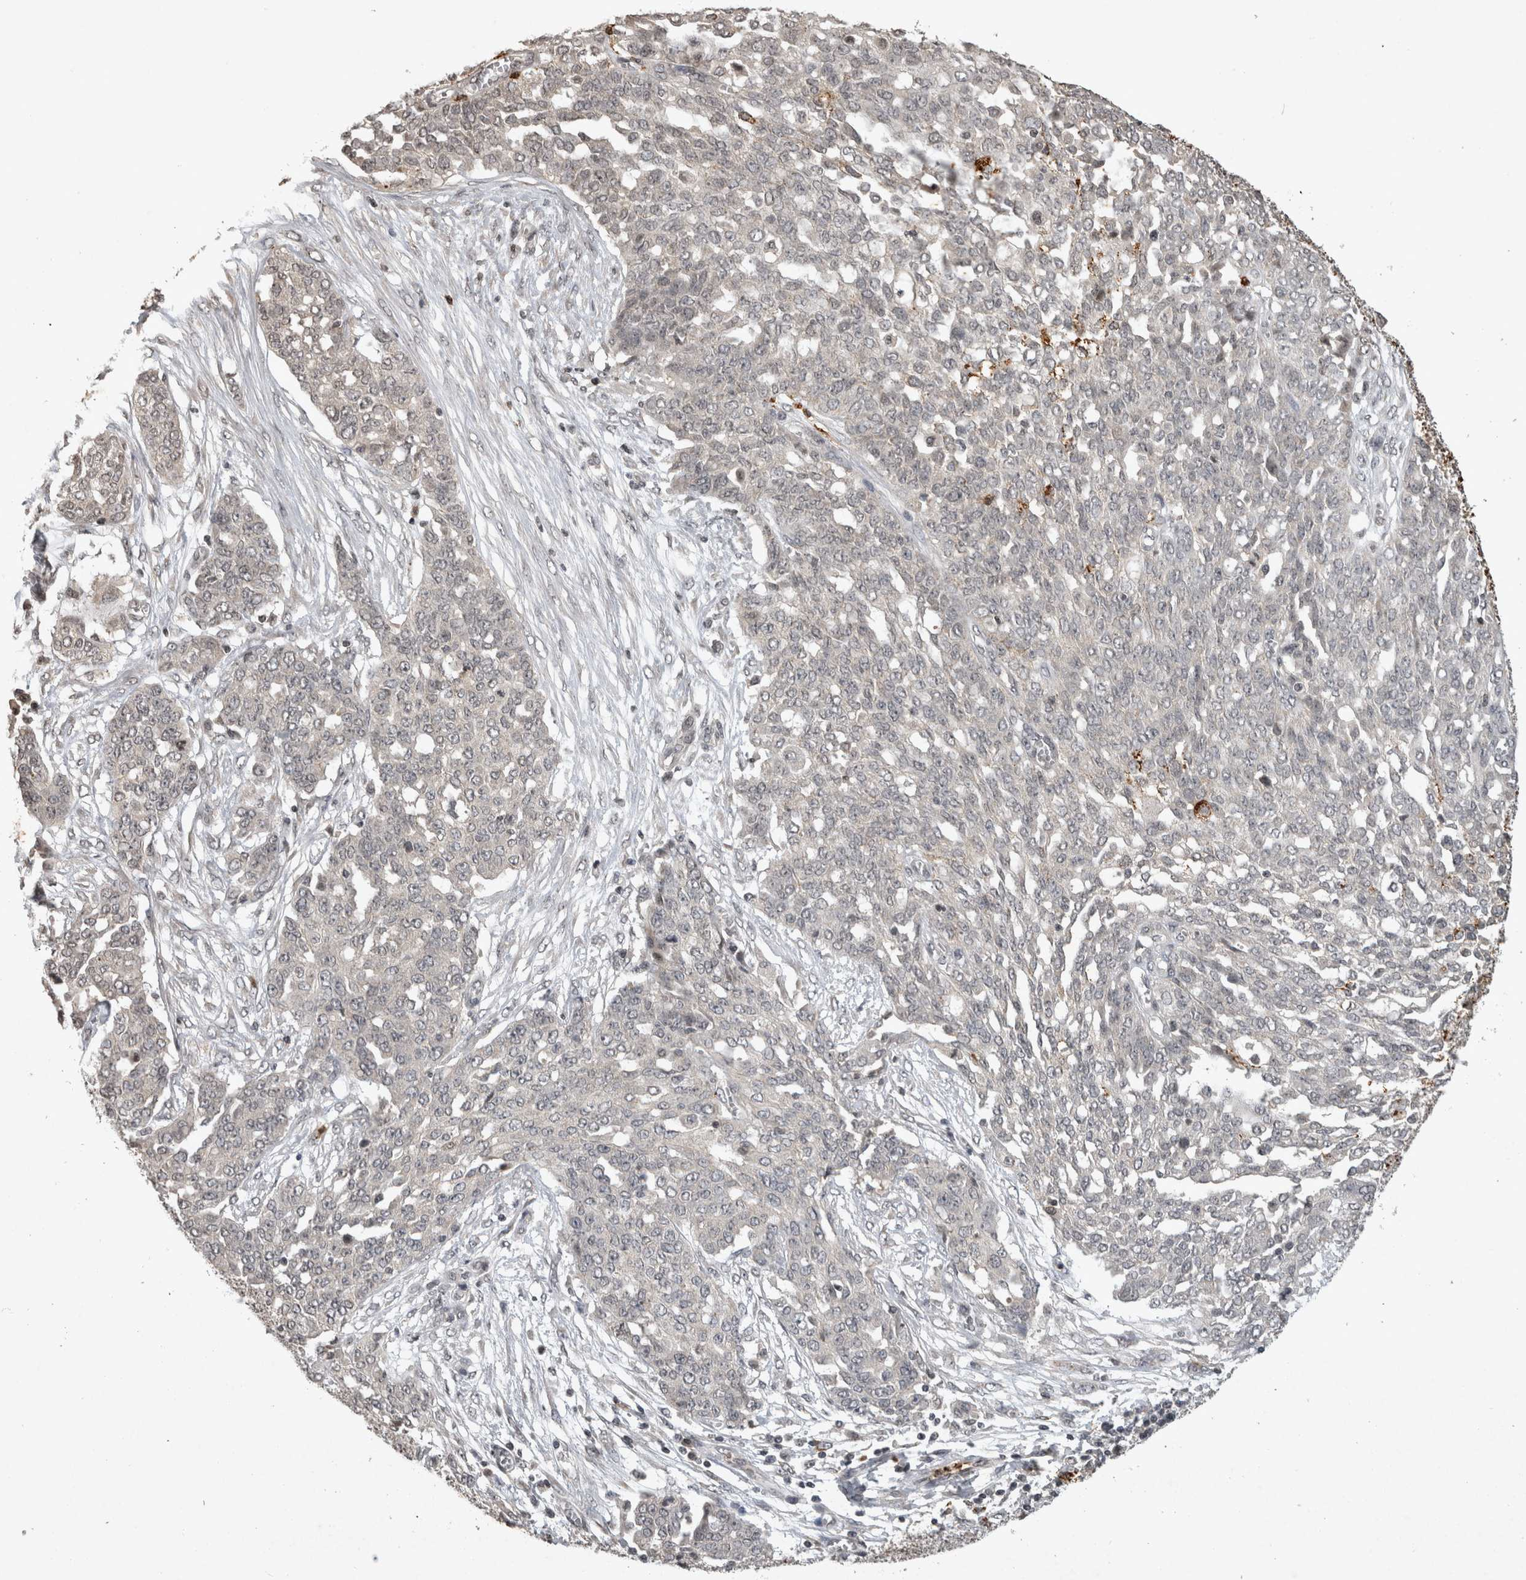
{"staining": {"intensity": "negative", "quantity": "none", "location": "none"}, "tissue": "ovarian cancer", "cell_type": "Tumor cells", "image_type": "cancer", "snomed": [{"axis": "morphology", "description": "Cystadenocarcinoma, serous, NOS"}, {"axis": "topography", "description": "Soft tissue"}, {"axis": "topography", "description": "Ovary"}], "caption": "Tumor cells are negative for brown protein staining in serous cystadenocarcinoma (ovarian).", "gene": "HRK", "patient": {"sex": "female", "age": 57}}